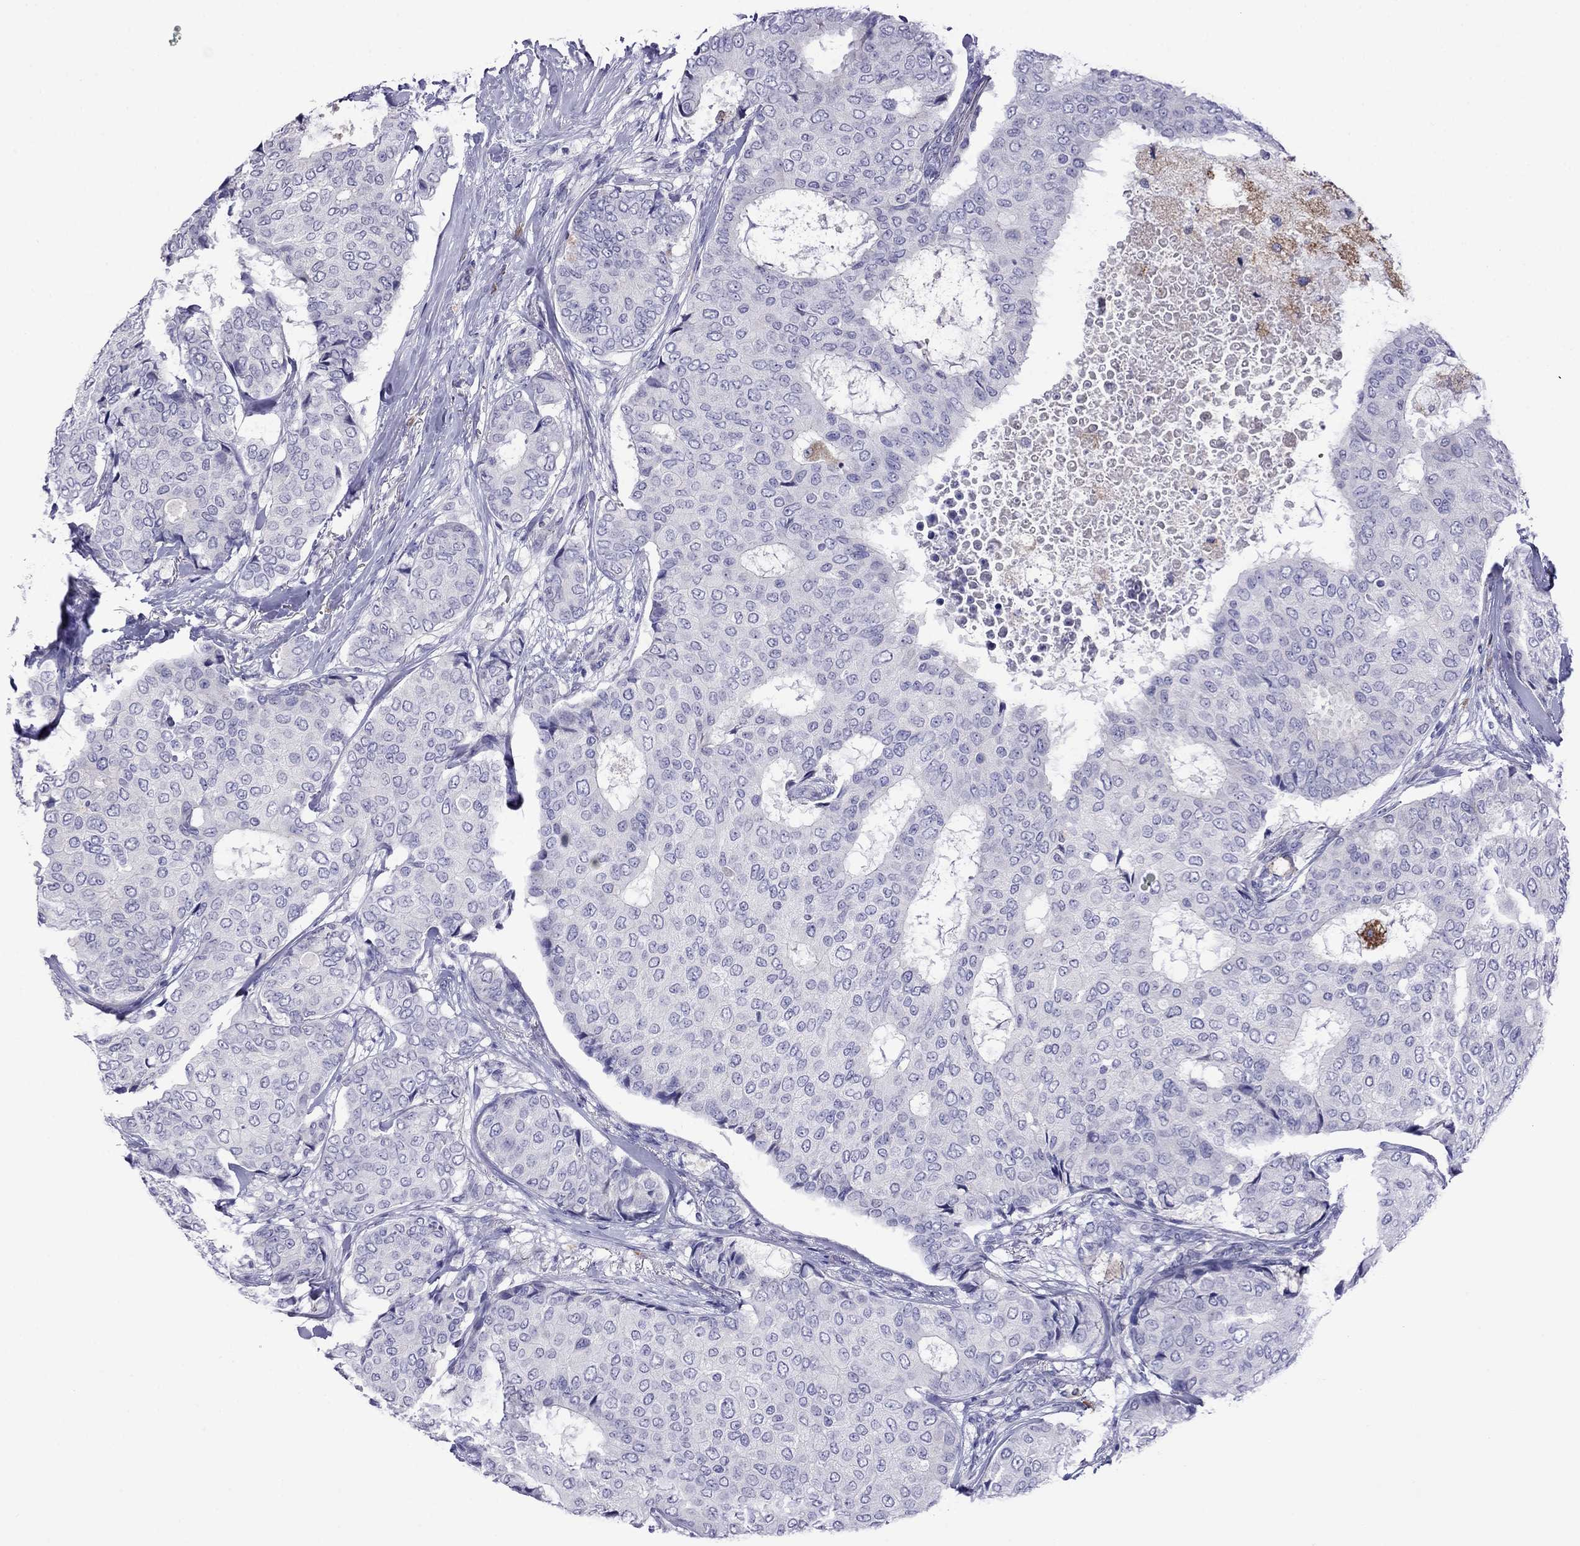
{"staining": {"intensity": "negative", "quantity": "none", "location": "none"}, "tissue": "breast cancer", "cell_type": "Tumor cells", "image_type": "cancer", "snomed": [{"axis": "morphology", "description": "Duct carcinoma"}, {"axis": "topography", "description": "Breast"}], "caption": "Immunohistochemical staining of invasive ductal carcinoma (breast) reveals no significant positivity in tumor cells.", "gene": "STAR", "patient": {"sex": "female", "age": 75}}